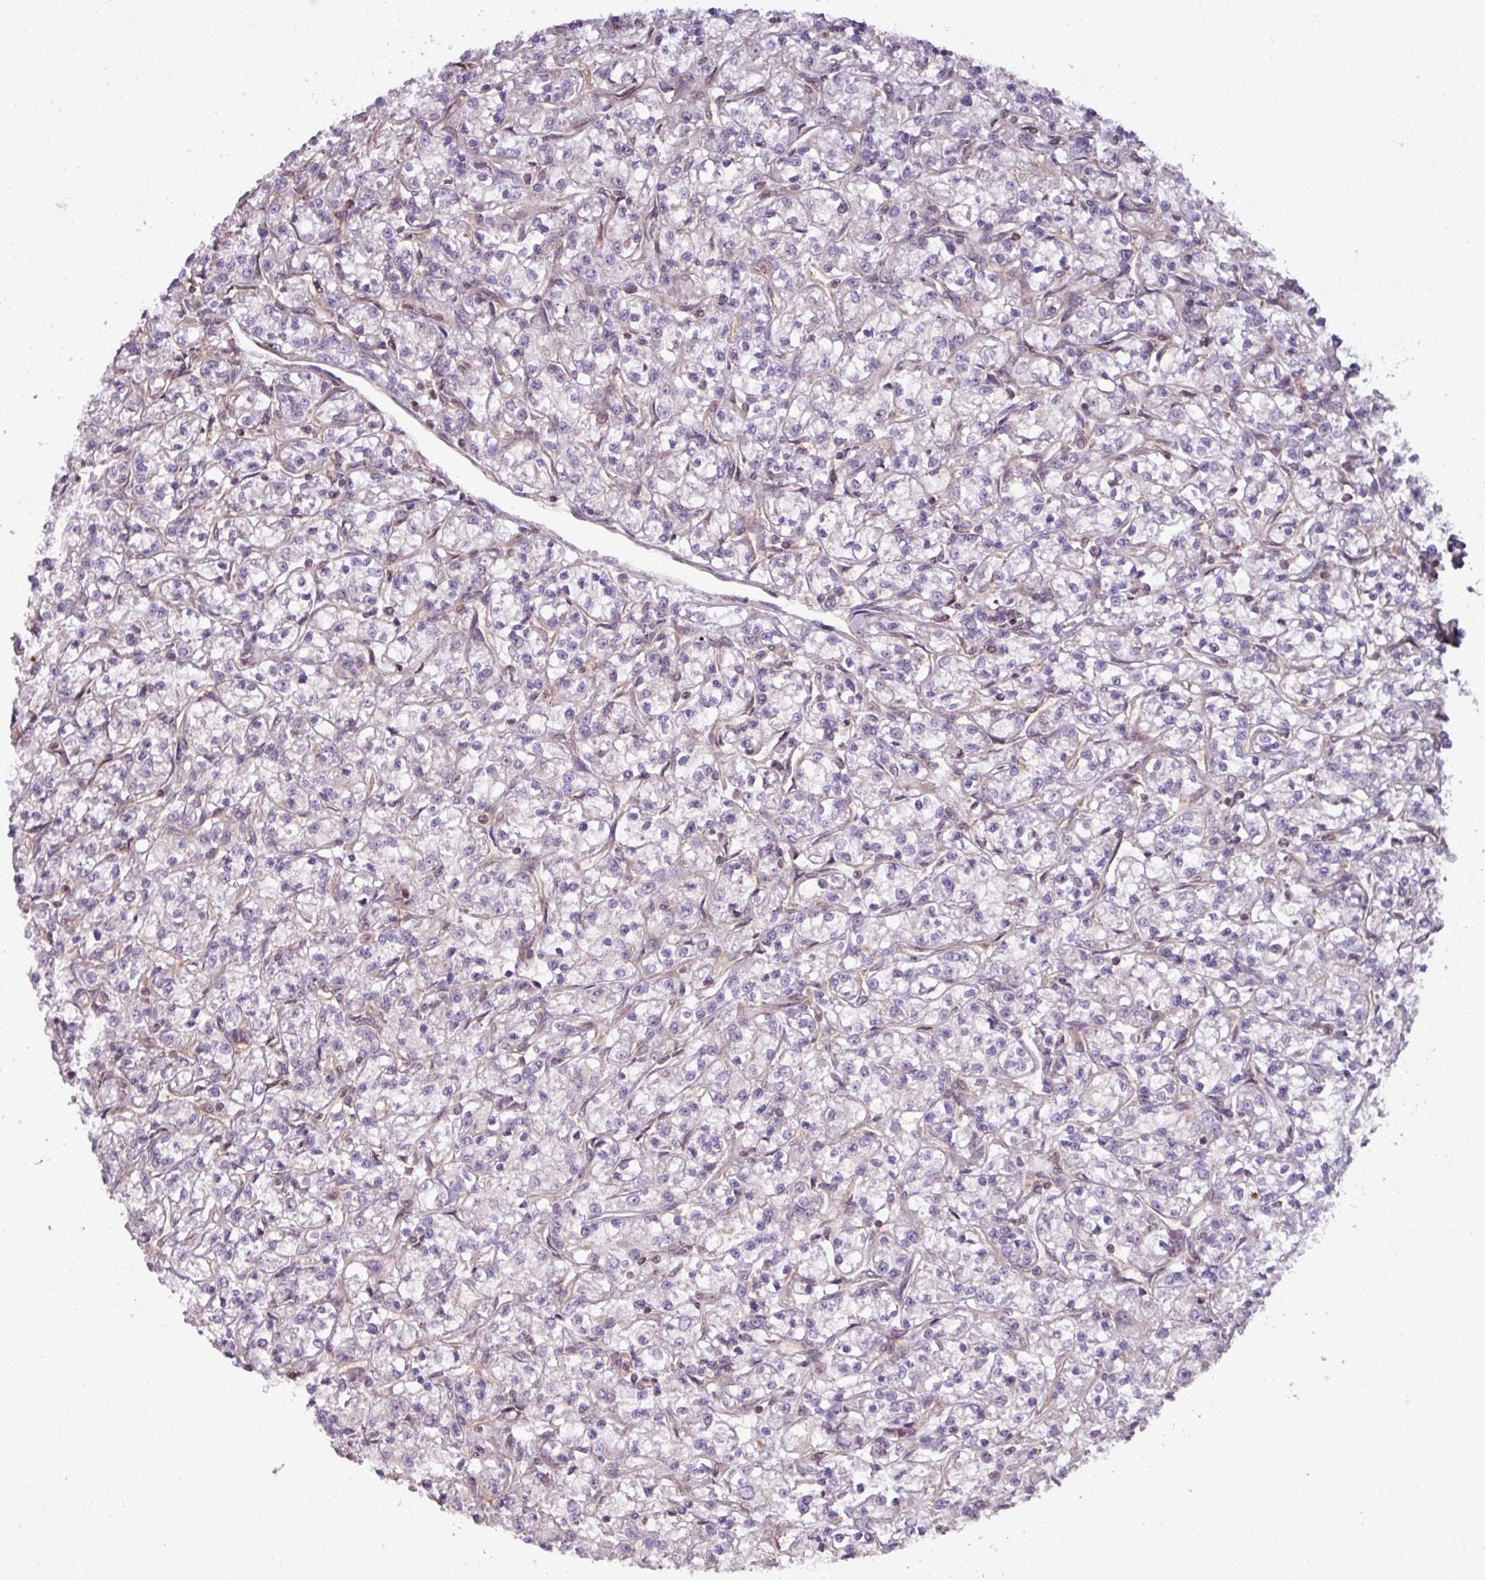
{"staining": {"intensity": "negative", "quantity": "none", "location": "none"}, "tissue": "renal cancer", "cell_type": "Tumor cells", "image_type": "cancer", "snomed": [{"axis": "morphology", "description": "Adenocarcinoma, NOS"}, {"axis": "topography", "description": "Kidney"}], "caption": "This is a image of immunohistochemistry staining of renal adenocarcinoma, which shows no staining in tumor cells.", "gene": "TUSC3", "patient": {"sex": "female", "age": 59}}